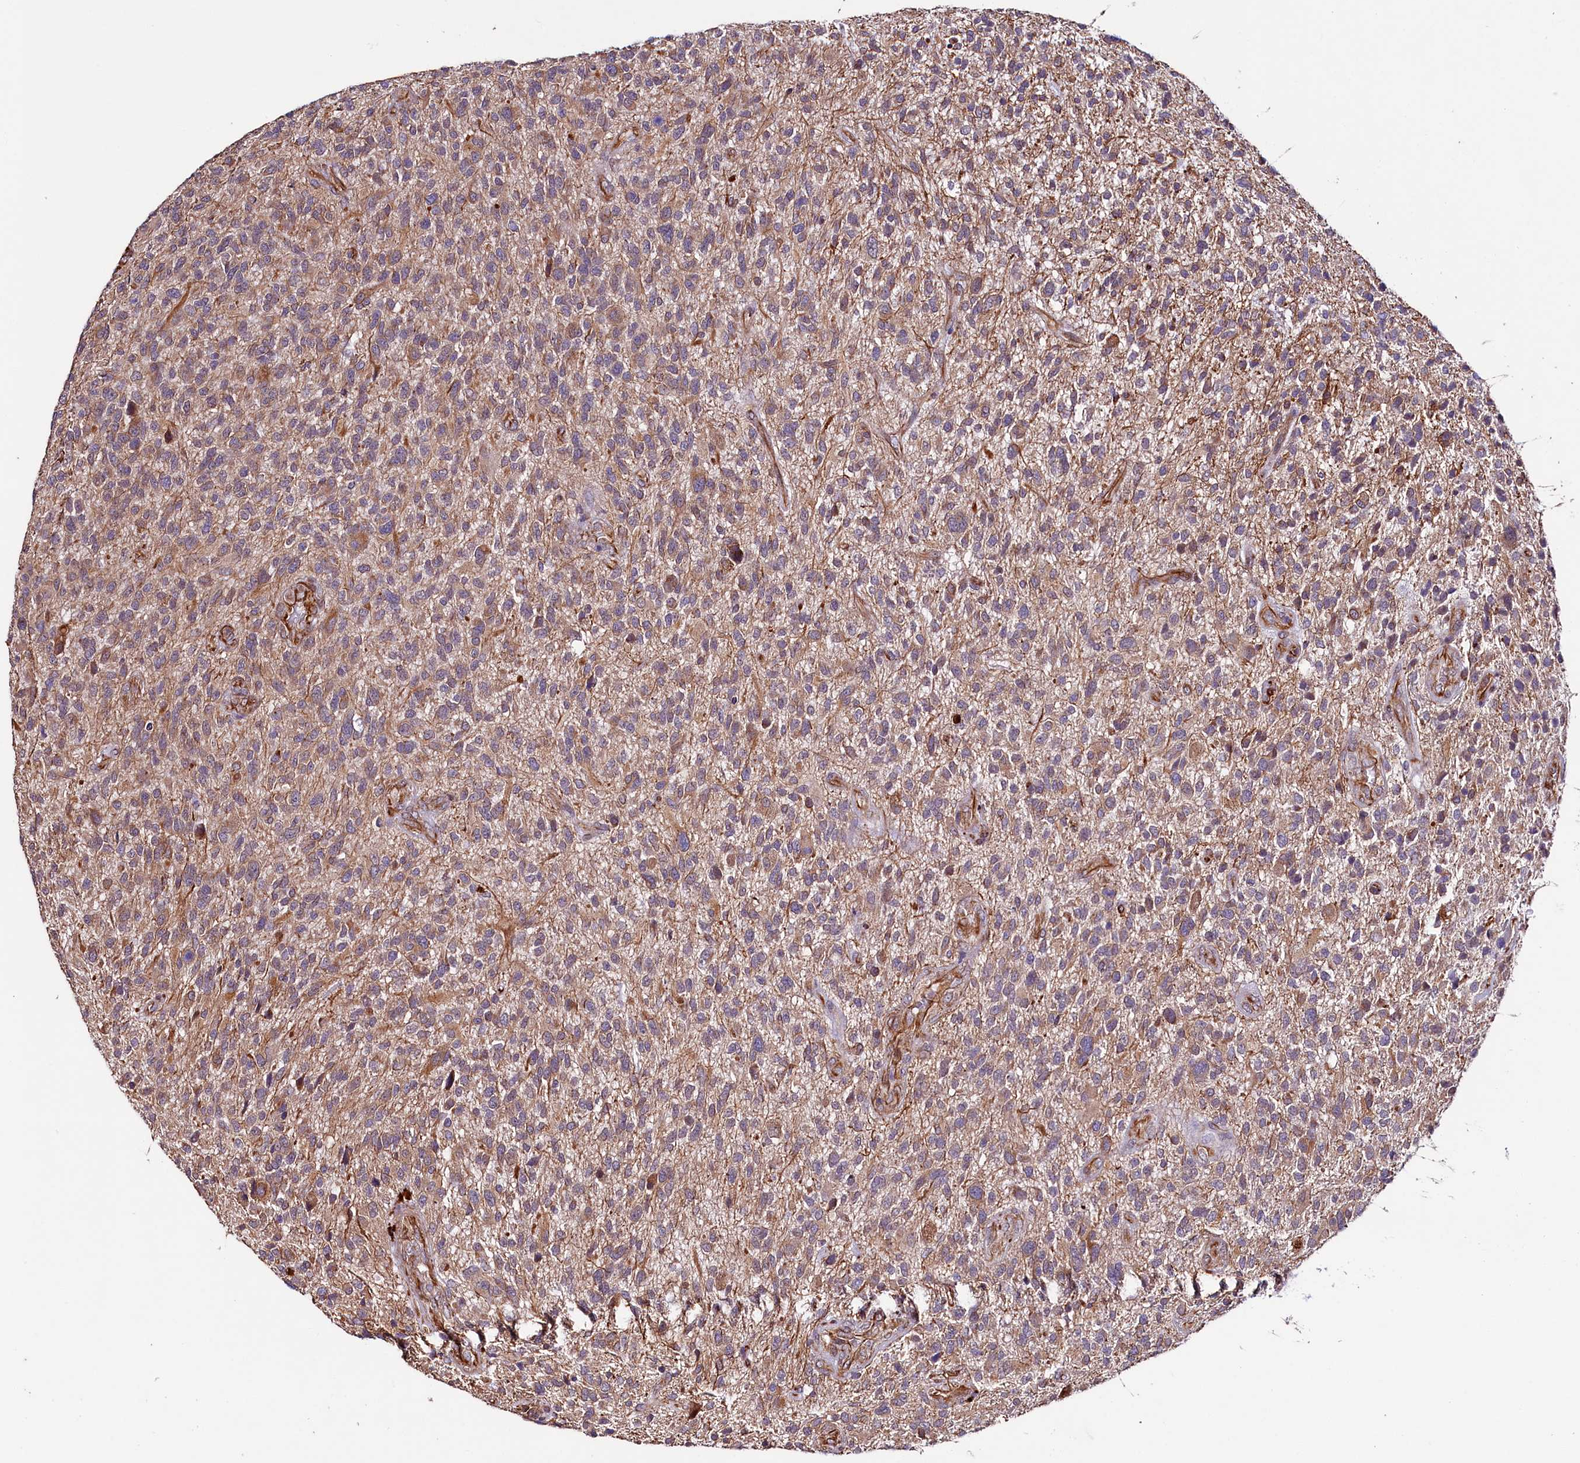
{"staining": {"intensity": "weak", "quantity": ">75%", "location": "cytoplasmic/membranous"}, "tissue": "glioma", "cell_type": "Tumor cells", "image_type": "cancer", "snomed": [{"axis": "morphology", "description": "Glioma, malignant, High grade"}, {"axis": "topography", "description": "Brain"}], "caption": "This is a histology image of immunohistochemistry (IHC) staining of glioma, which shows weak expression in the cytoplasmic/membranous of tumor cells.", "gene": "TTC12", "patient": {"sex": "male", "age": 47}}